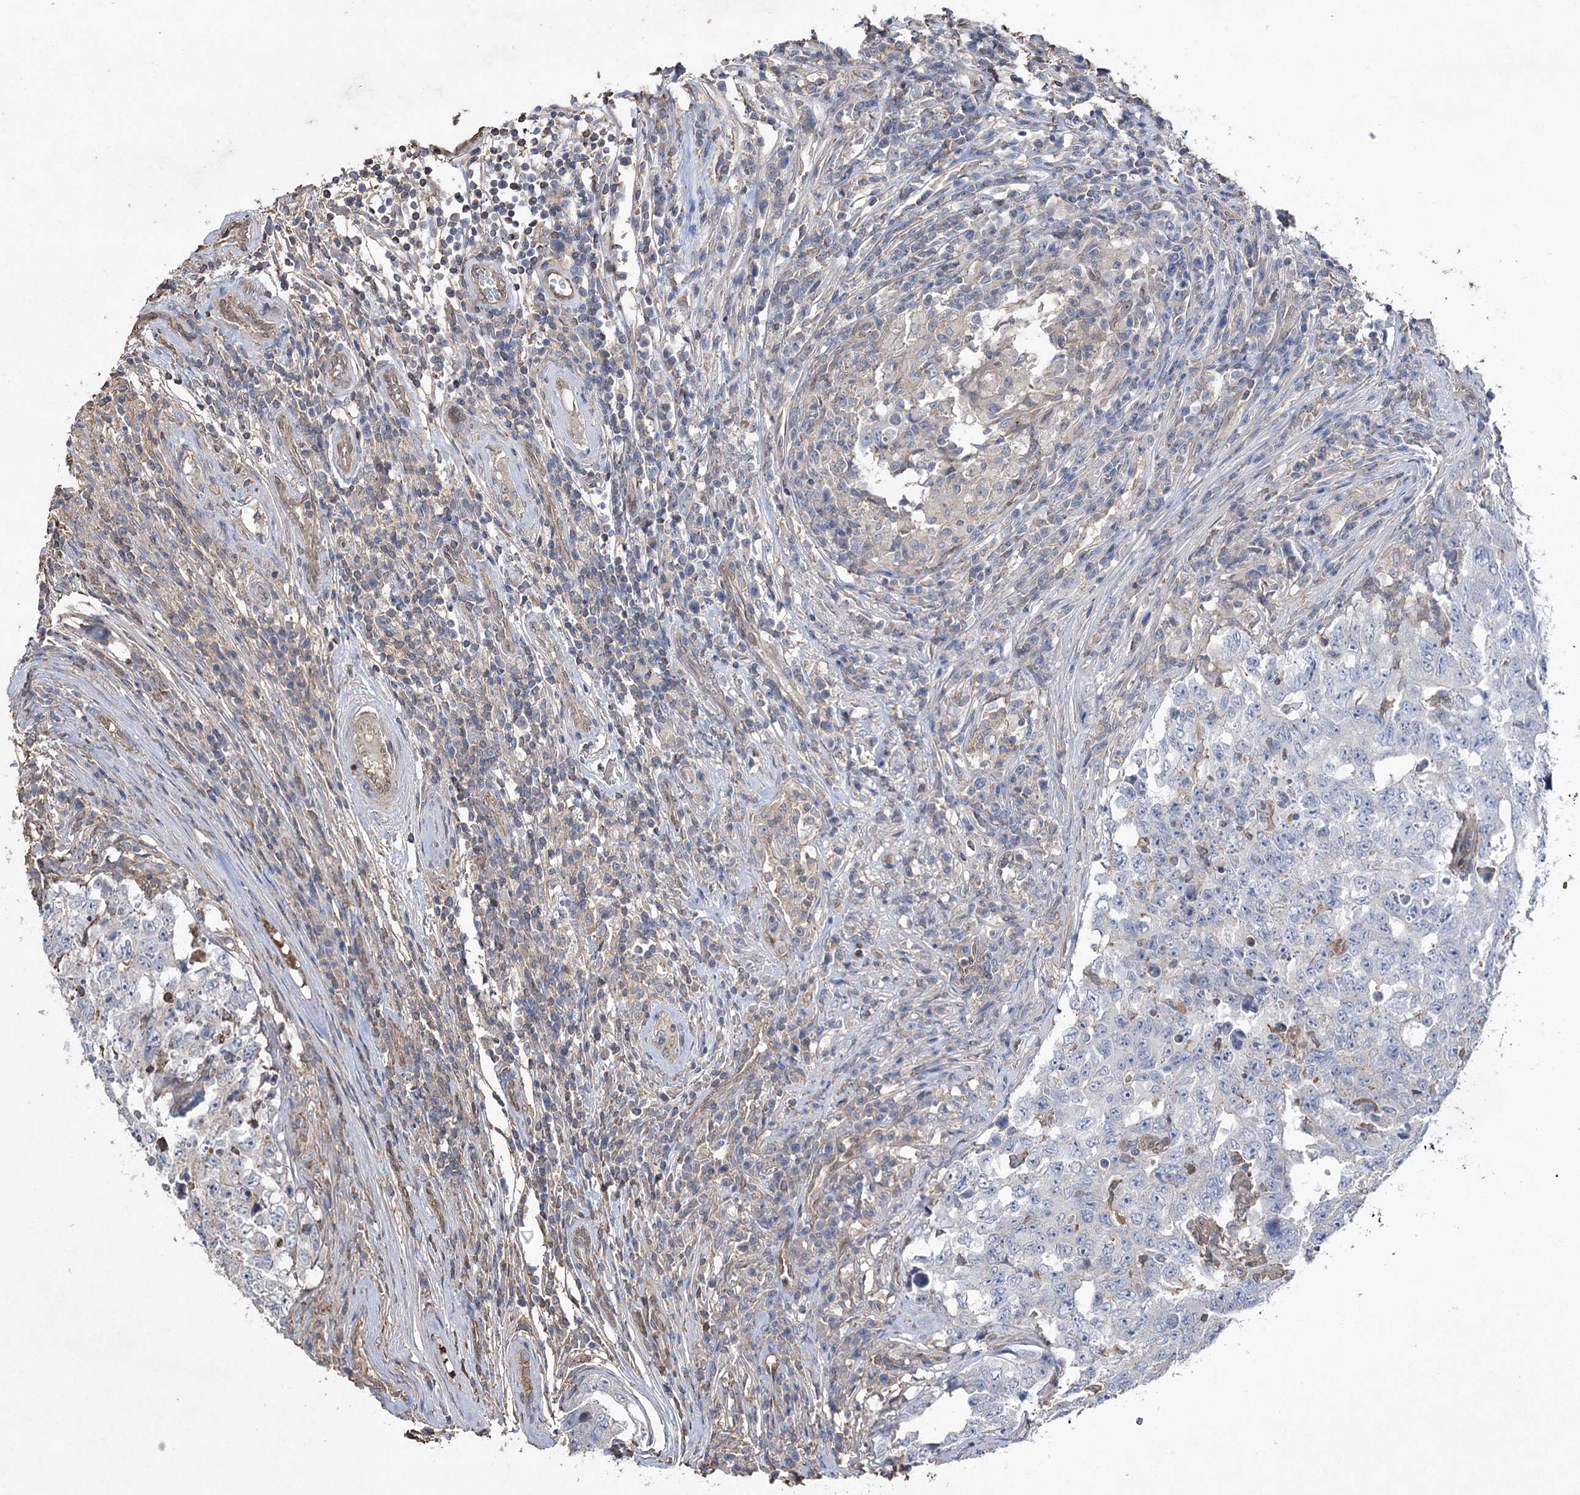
{"staining": {"intensity": "negative", "quantity": "none", "location": "none"}, "tissue": "testis cancer", "cell_type": "Tumor cells", "image_type": "cancer", "snomed": [{"axis": "morphology", "description": "Carcinoma, Embryonal, NOS"}, {"axis": "topography", "description": "Testis"}], "caption": "A high-resolution photomicrograph shows immunohistochemistry staining of testis embryonal carcinoma, which reveals no significant expression in tumor cells.", "gene": "FAM13B", "patient": {"sex": "male", "age": 26}}